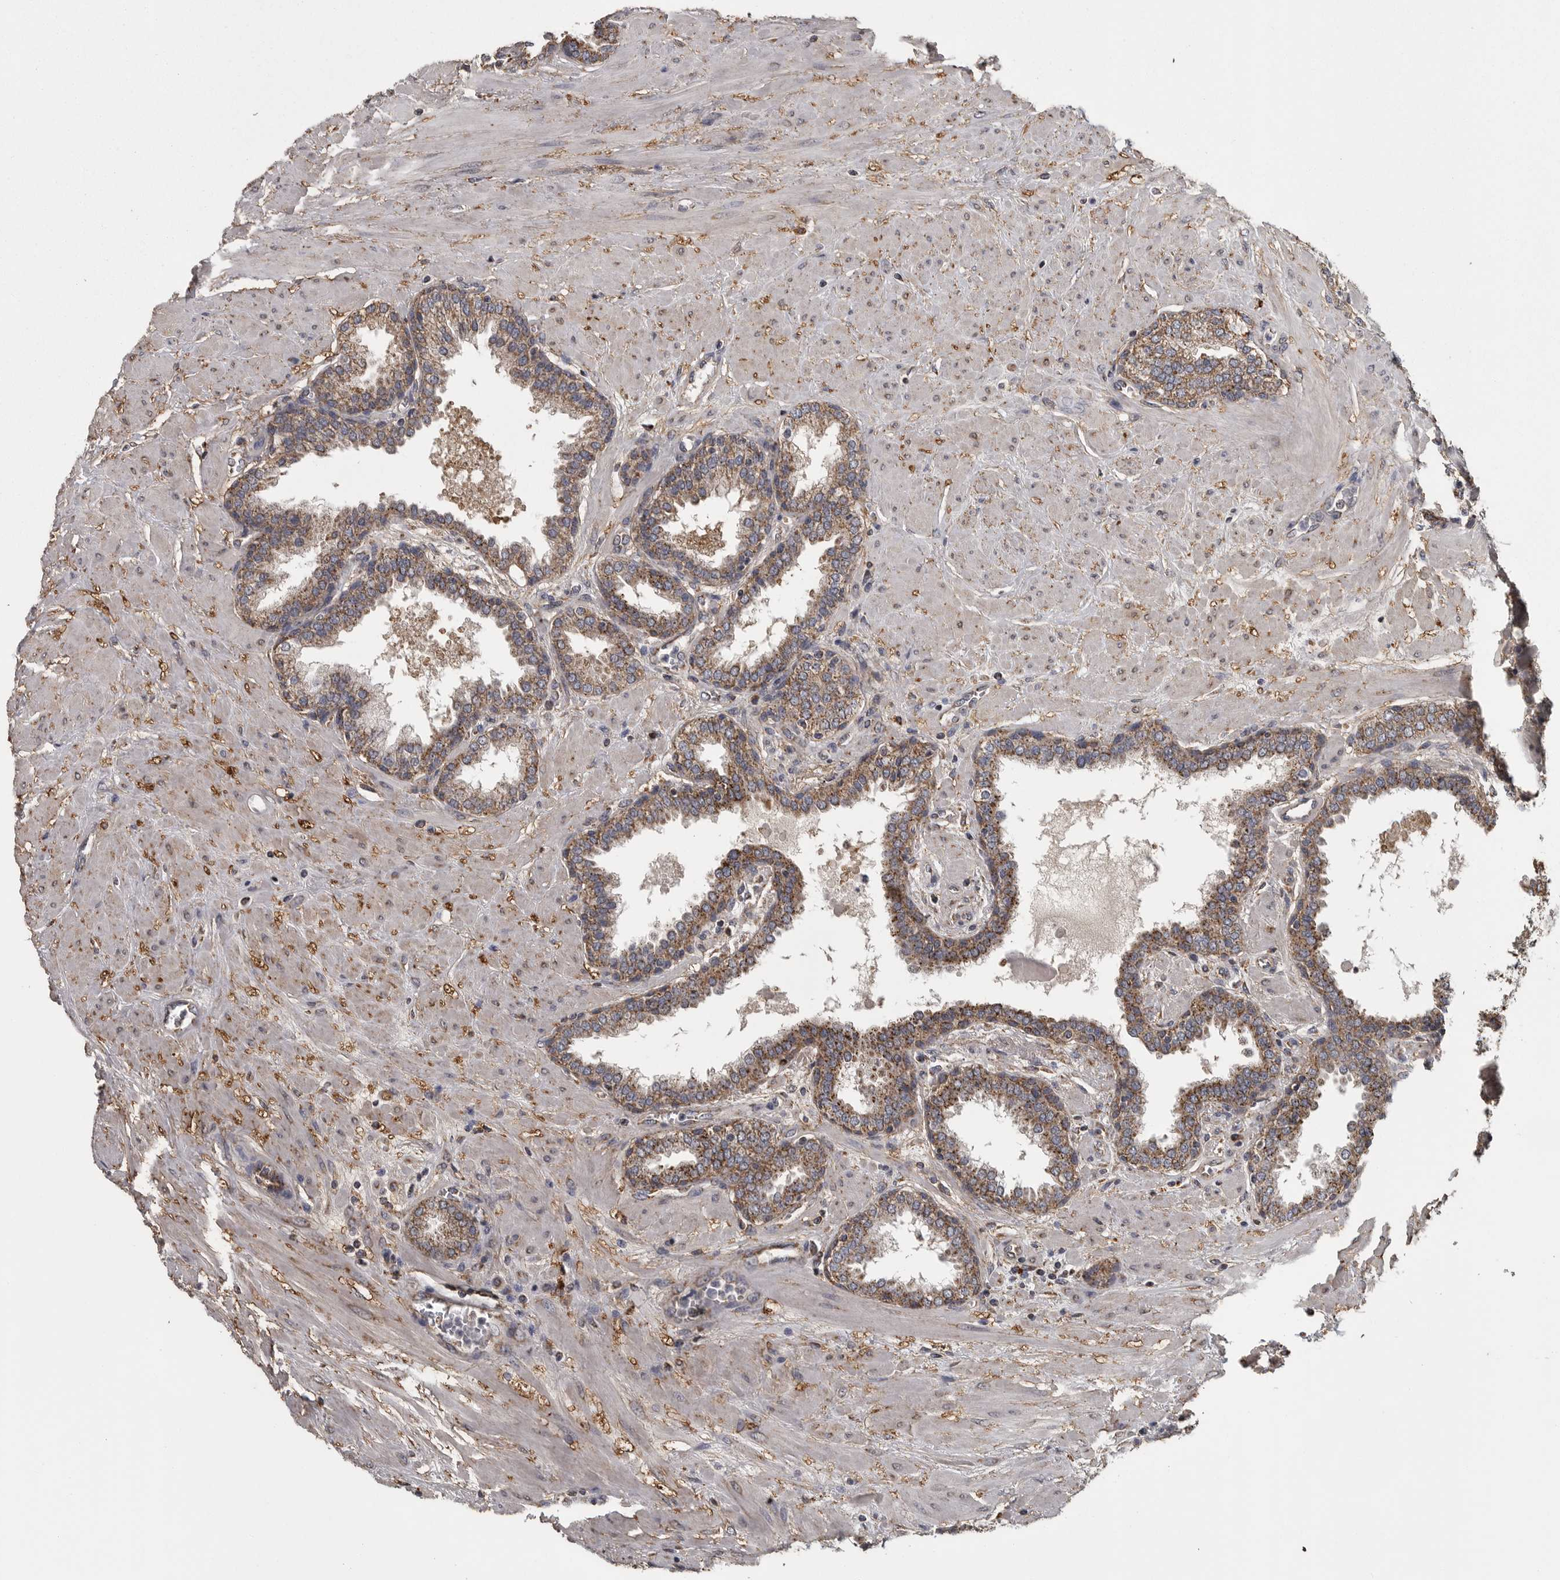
{"staining": {"intensity": "moderate", "quantity": ">75%", "location": "cytoplasmic/membranous"}, "tissue": "prostate", "cell_type": "Glandular cells", "image_type": "normal", "snomed": [{"axis": "morphology", "description": "Normal tissue, NOS"}, {"axis": "topography", "description": "Prostate"}], "caption": "Brown immunohistochemical staining in unremarkable prostate reveals moderate cytoplasmic/membranous staining in approximately >75% of glandular cells.", "gene": "FRK", "patient": {"sex": "male", "age": 51}}